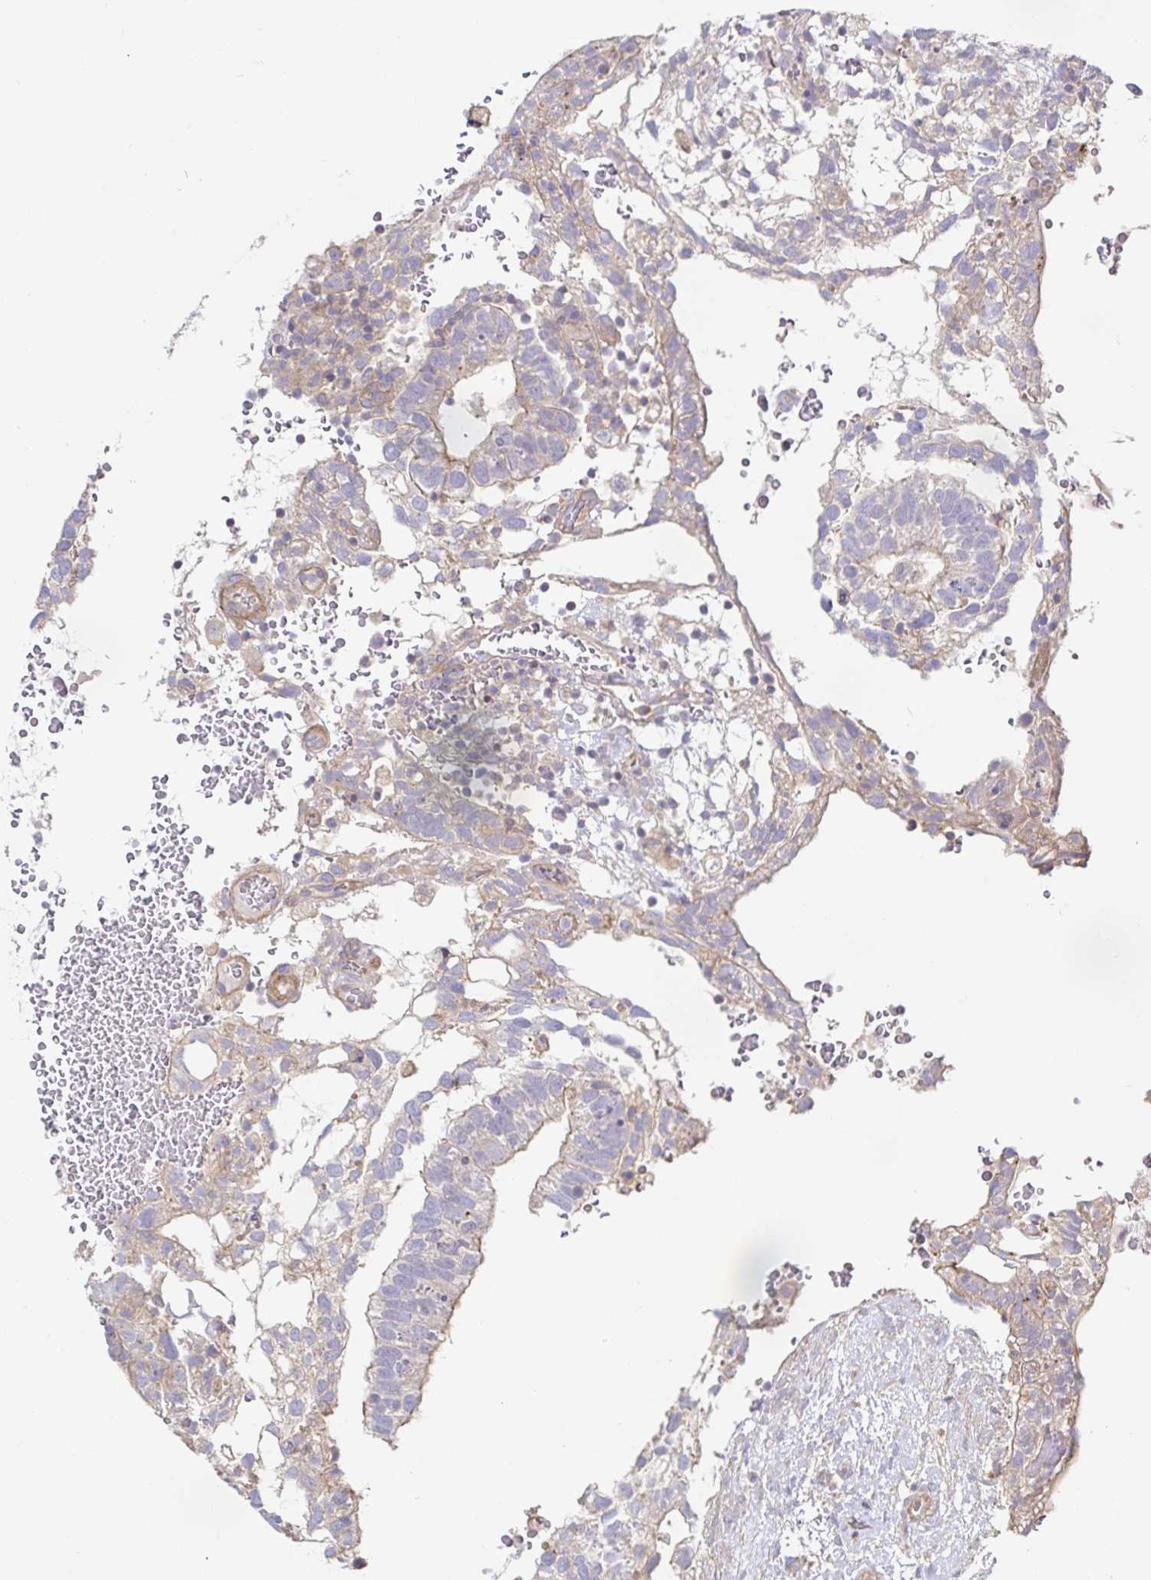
{"staining": {"intensity": "weak", "quantity": "25%-75%", "location": "cytoplasmic/membranous"}, "tissue": "testis cancer", "cell_type": "Tumor cells", "image_type": "cancer", "snomed": [{"axis": "morphology", "description": "Carcinoma, Embryonal, NOS"}, {"axis": "topography", "description": "Testis"}], "caption": "Testis embryonal carcinoma stained with immunohistochemistry demonstrates weak cytoplasmic/membranous staining in approximately 25%-75% of tumor cells.", "gene": "METTL22", "patient": {"sex": "male", "age": 32}}